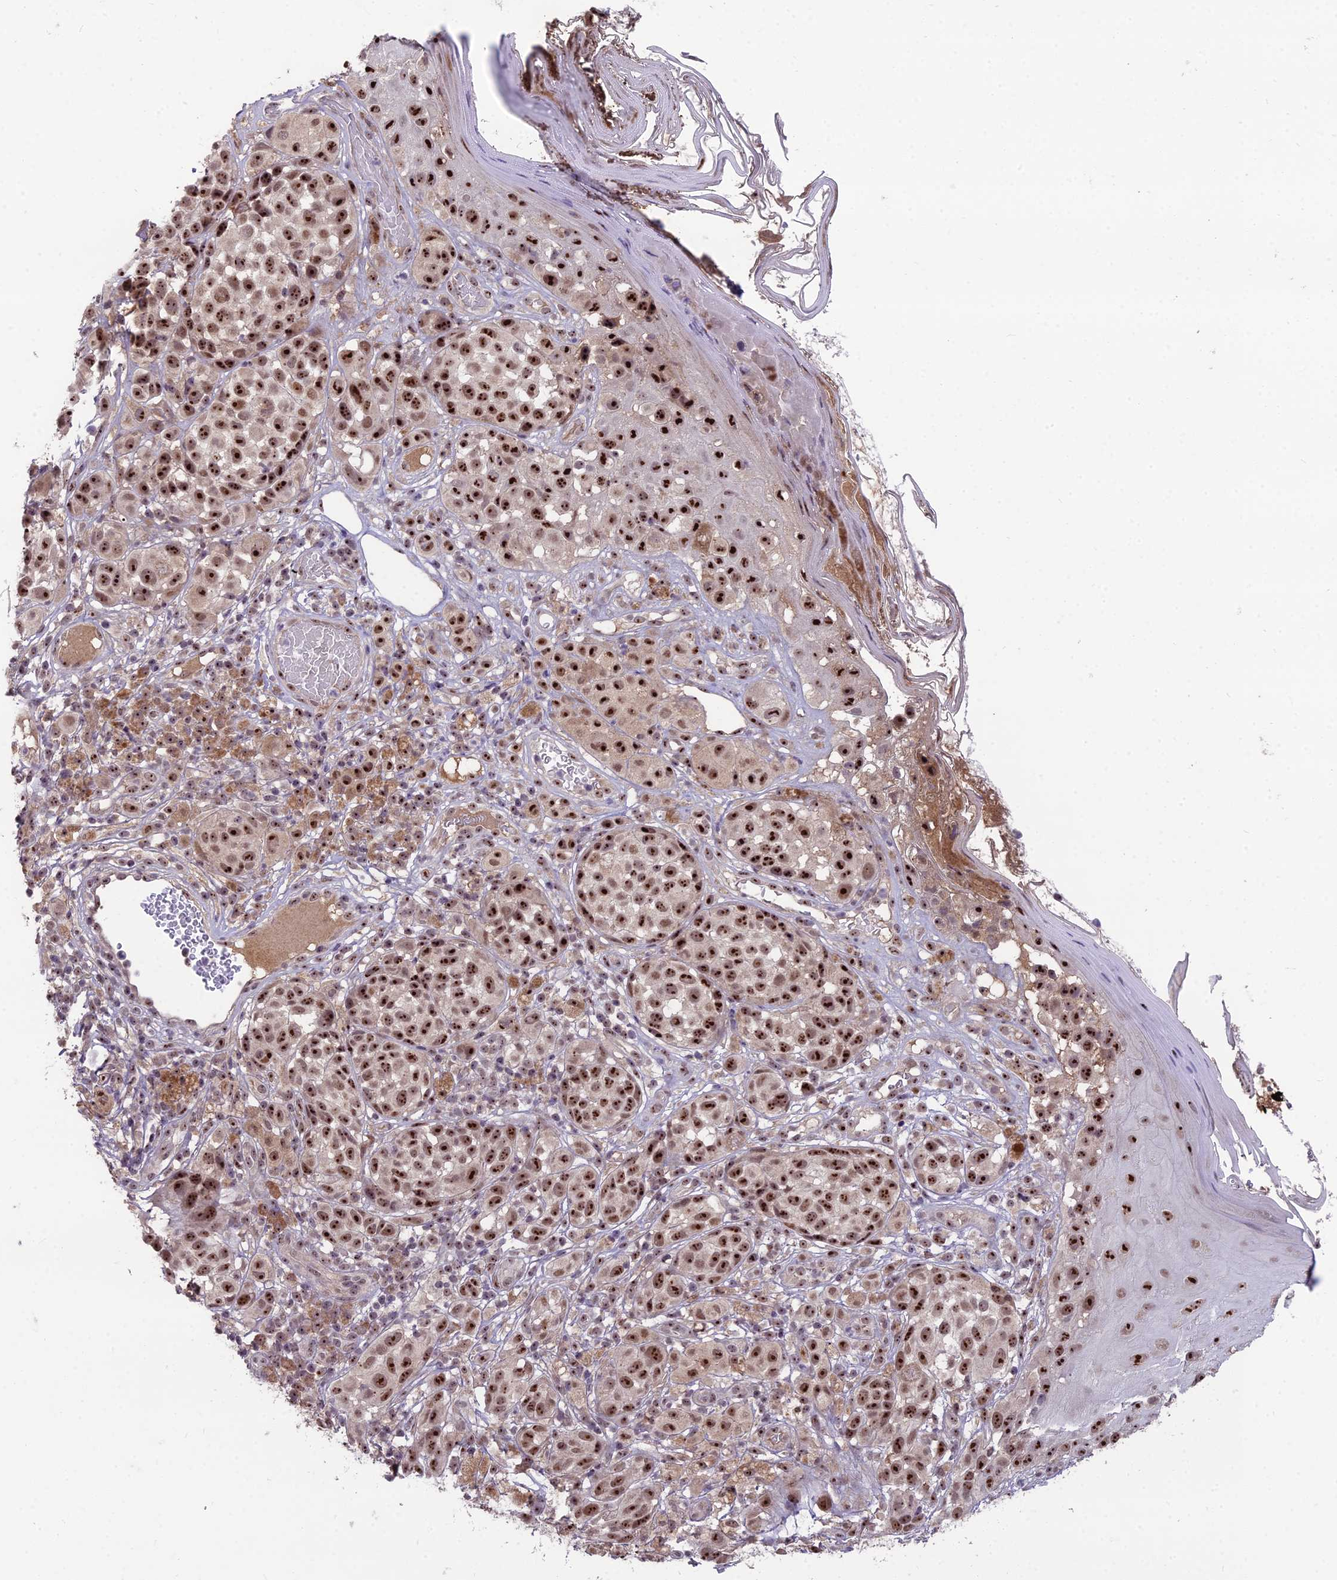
{"staining": {"intensity": "strong", "quantity": ">75%", "location": "nuclear"}, "tissue": "melanoma", "cell_type": "Tumor cells", "image_type": "cancer", "snomed": [{"axis": "morphology", "description": "Malignant melanoma, NOS"}, {"axis": "topography", "description": "Skin"}], "caption": "This is an image of immunohistochemistry staining of melanoma, which shows strong positivity in the nuclear of tumor cells.", "gene": "ZNF333", "patient": {"sex": "male", "age": 38}}